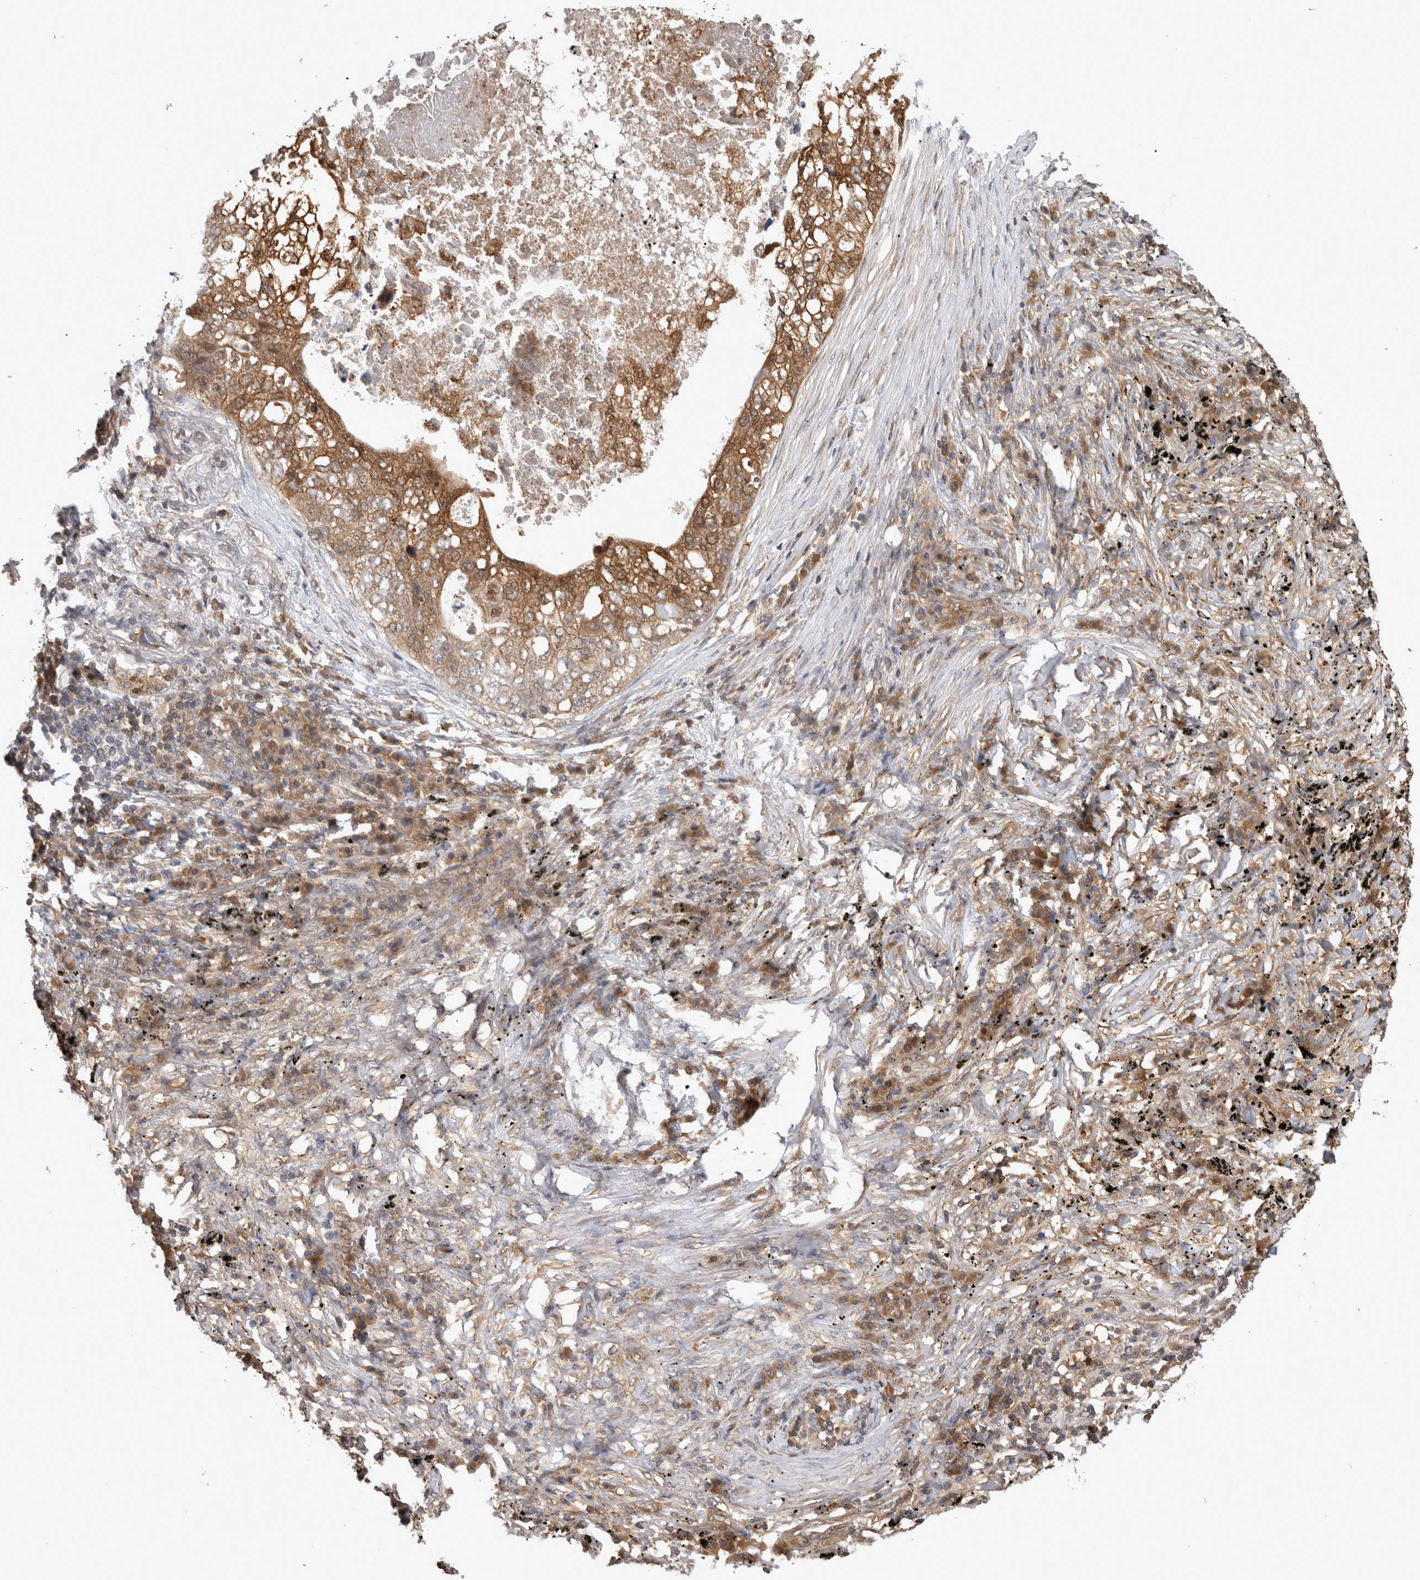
{"staining": {"intensity": "moderate", "quantity": ">75%", "location": "cytoplasmic/membranous"}, "tissue": "lung cancer", "cell_type": "Tumor cells", "image_type": "cancer", "snomed": [{"axis": "morphology", "description": "Squamous cell carcinoma, NOS"}, {"axis": "topography", "description": "Lung"}], "caption": "A high-resolution histopathology image shows immunohistochemistry staining of lung cancer, which reveals moderate cytoplasmic/membranous expression in approximately >75% of tumor cells. (Stains: DAB (3,3'-diaminobenzidine) in brown, nuclei in blue, Microscopy: brightfield microscopy at high magnification).", "gene": "ASTN2", "patient": {"sex": "female", "age": 63}}